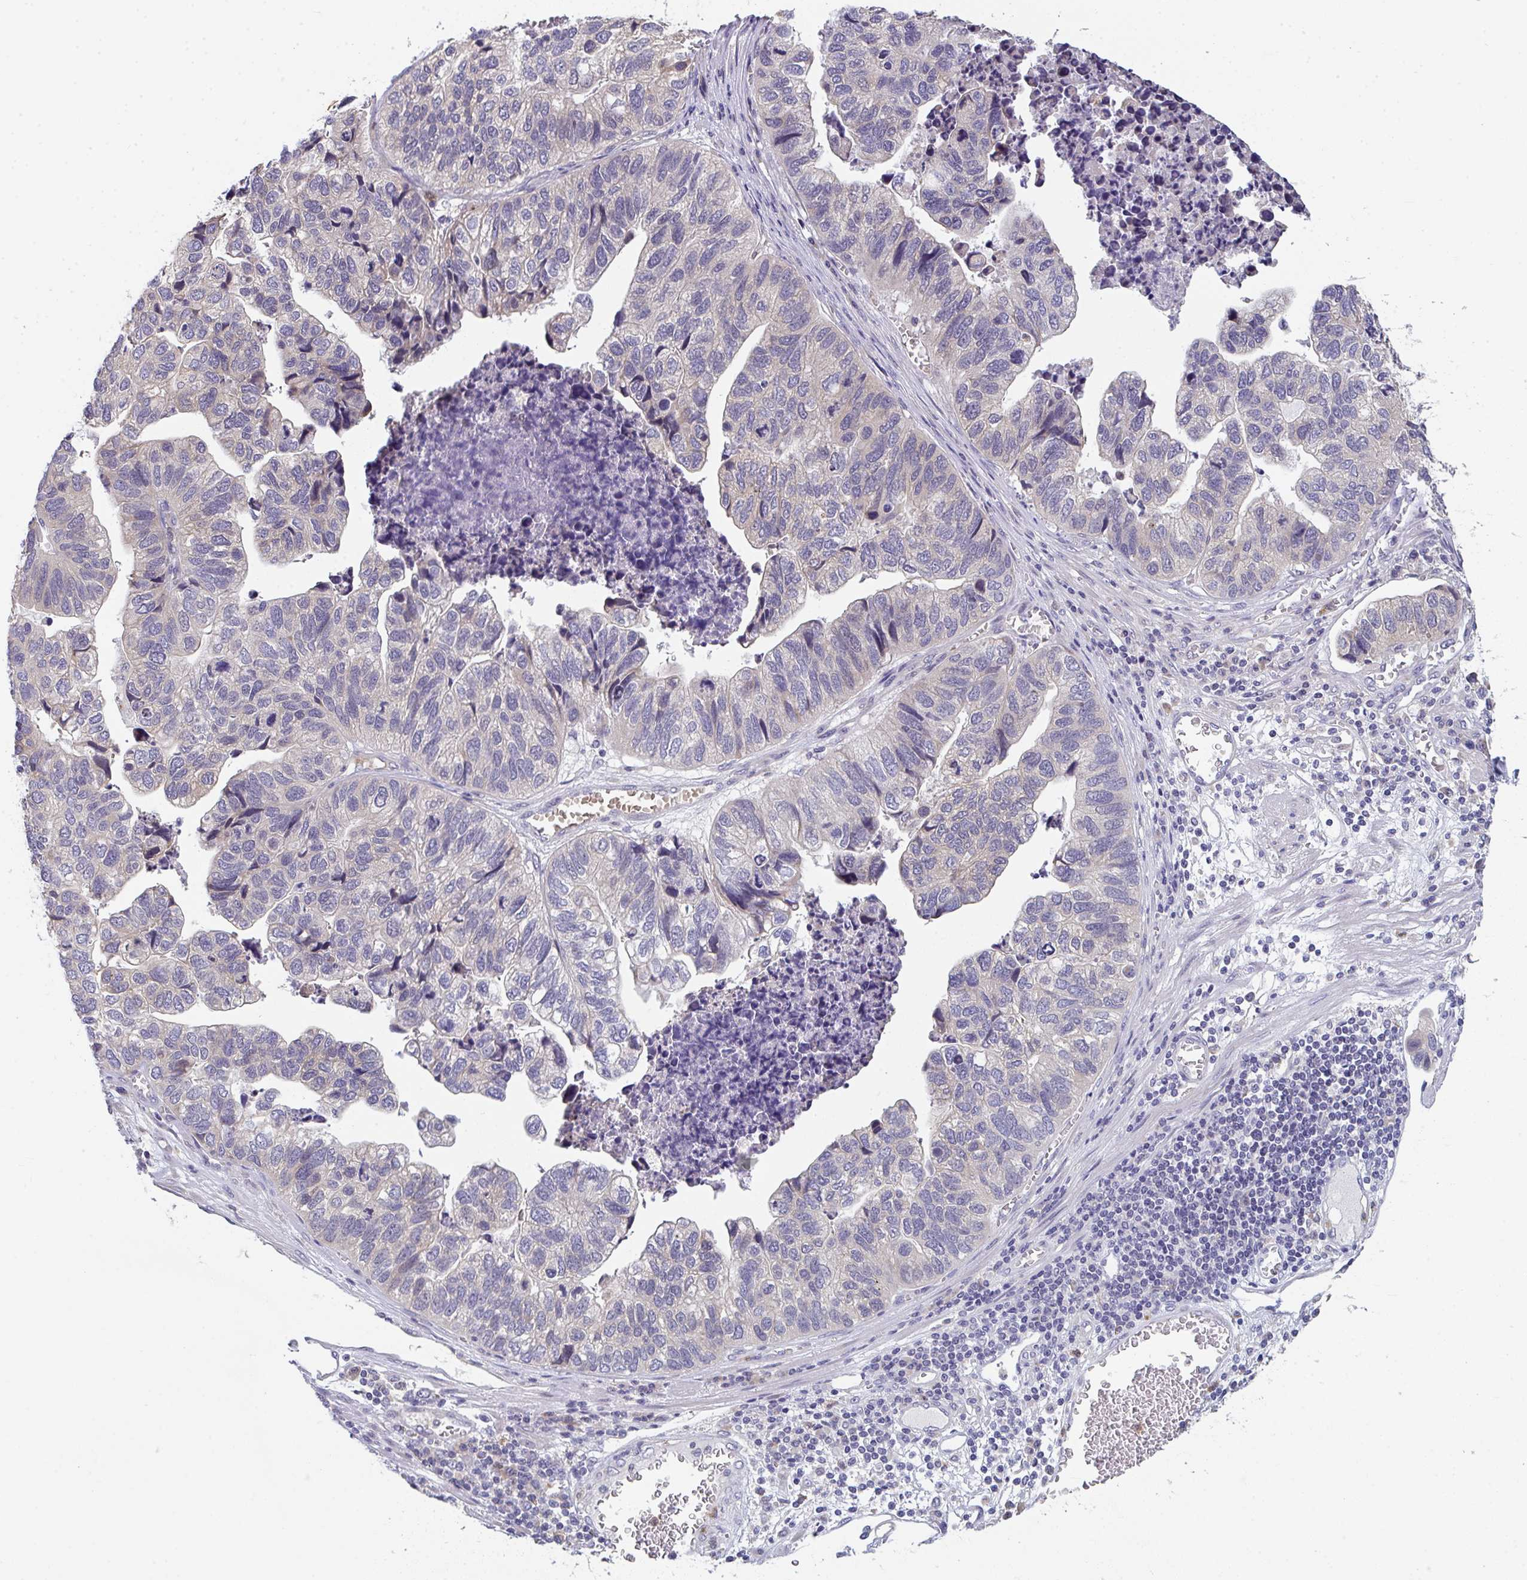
{"staining": {"intensity": "moderate", "quantity": "<25%", "location": "cytoplasmic/membranous,nuclear"}, "tissue": "stomach cancer", "cell_type": "Tumor cells", "image_type": "cancer", "snomed": [{"axis": "morphology", "description": "Adenocarcinoma, NOS"}, {"axis": "topography", "description": "Stomach, upper"}], "caption": "Stomach adenocarcinoma was stained to show a protein in brown. There is low levels of moderate cytoplasmic/membranous and nuclear staining in about <25% of tumor cells. The staining was performed using DAB to visualize the protein expression in brown, while the nuclei were stained in blue with hematoxylin (Magnification: 20x).", "gene": "RIOK1", "patient": {"sex": "female", "age": 67}}